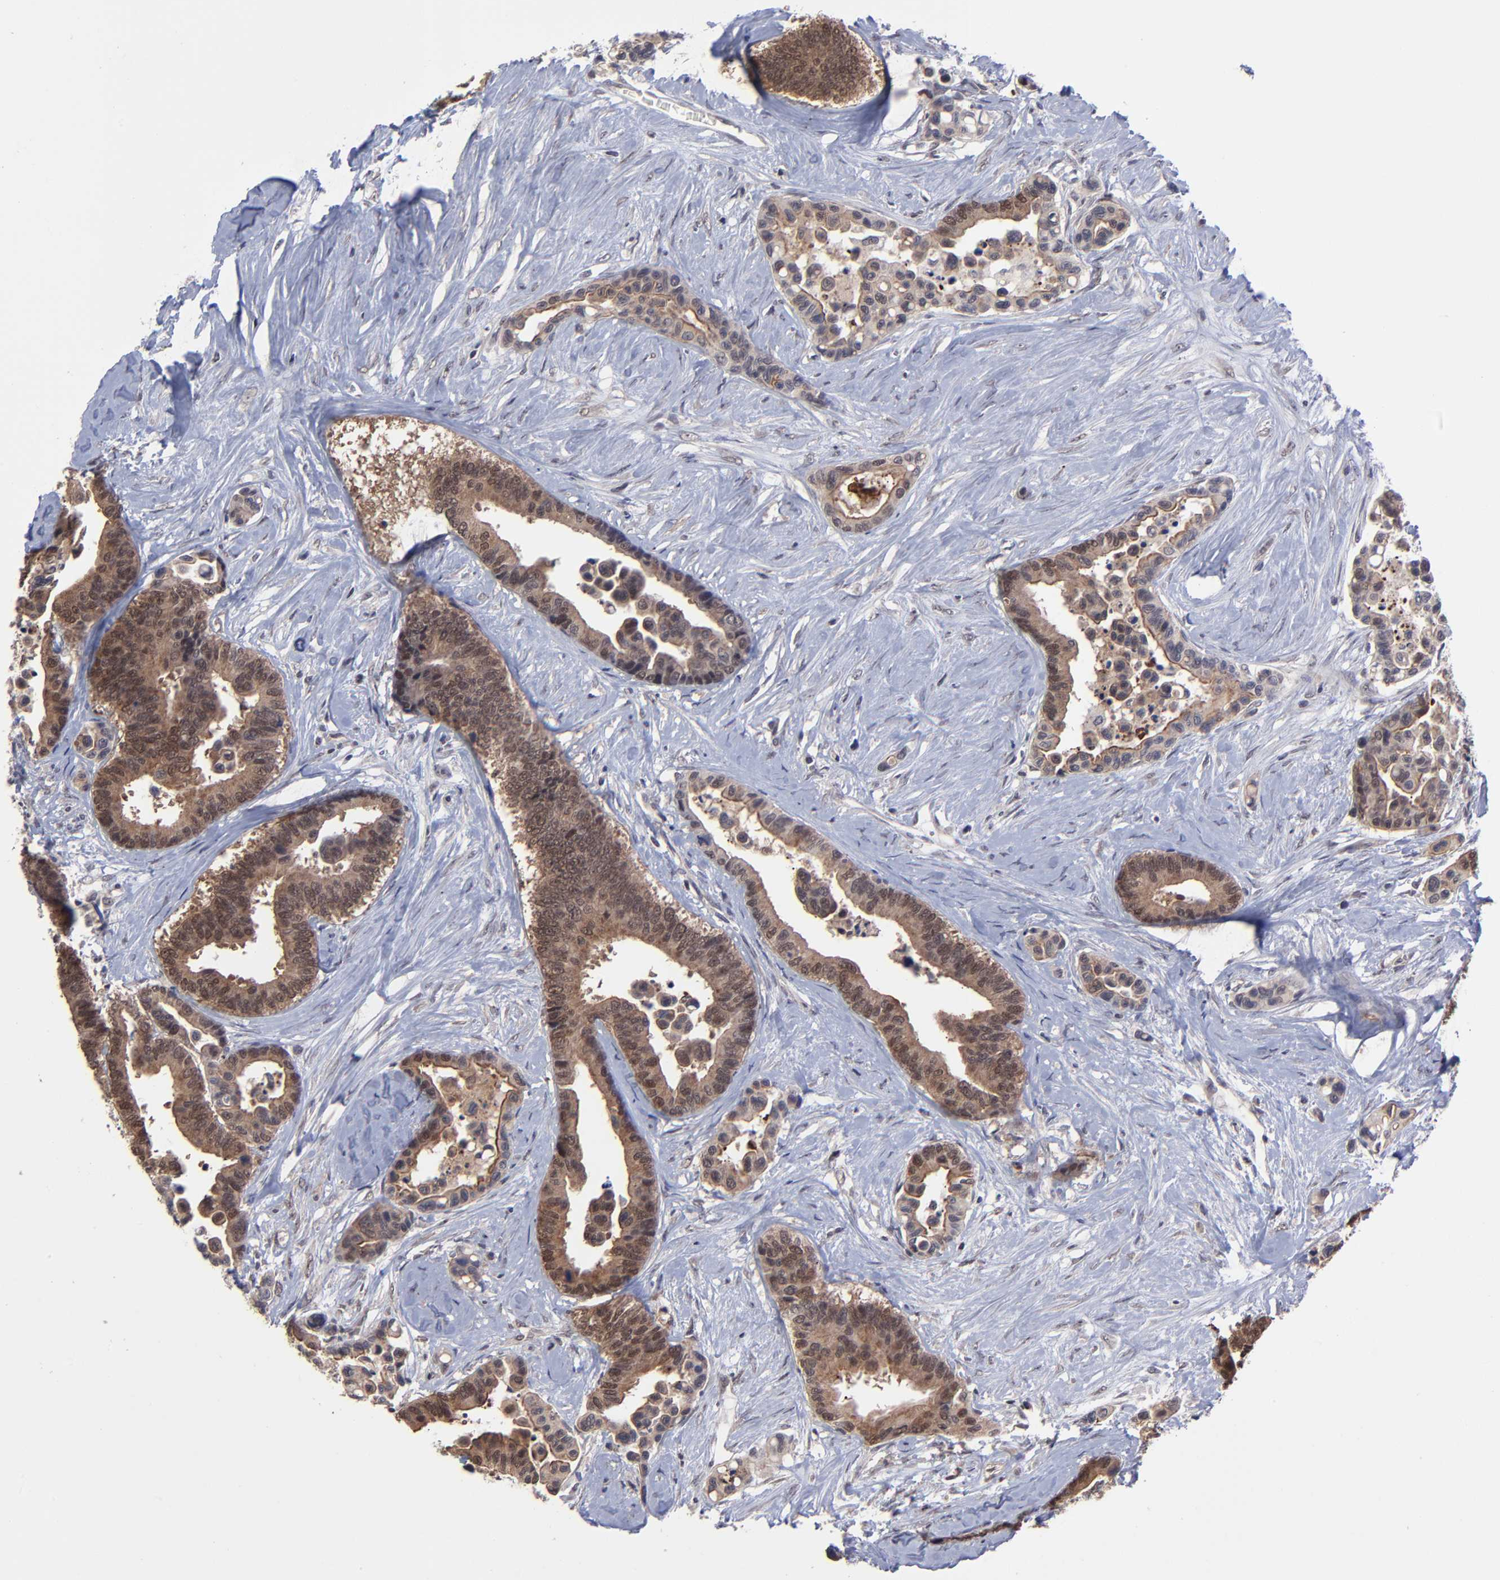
{"staining": {"intensity": "strong", "quantity": ">75%", "location": "cytoplasmic/membranous"}, "tissue": "colorectal cancer", "cell_type": "Tumor cells", "image_type": "cancer", "snomed": [{"axis": "morphology", "description": "Adenocarcinoma, NOS"}, {"axis": "topography", "description": "Colon"}], "caption": "Immunohistochemistry (IHC) (DAB) staining of human colorectal cancer (adenocarcinoma) exhibits strong cytoplasmic/membranous protein staining in about >75% of tumor cells. The staining is performed using DAB brown chromogen to label protein expression. The nuclei are counter-stained blue using hematoxylin.", "gene": "ZNF419", "patient": {"sex": "male", "age": 82}}